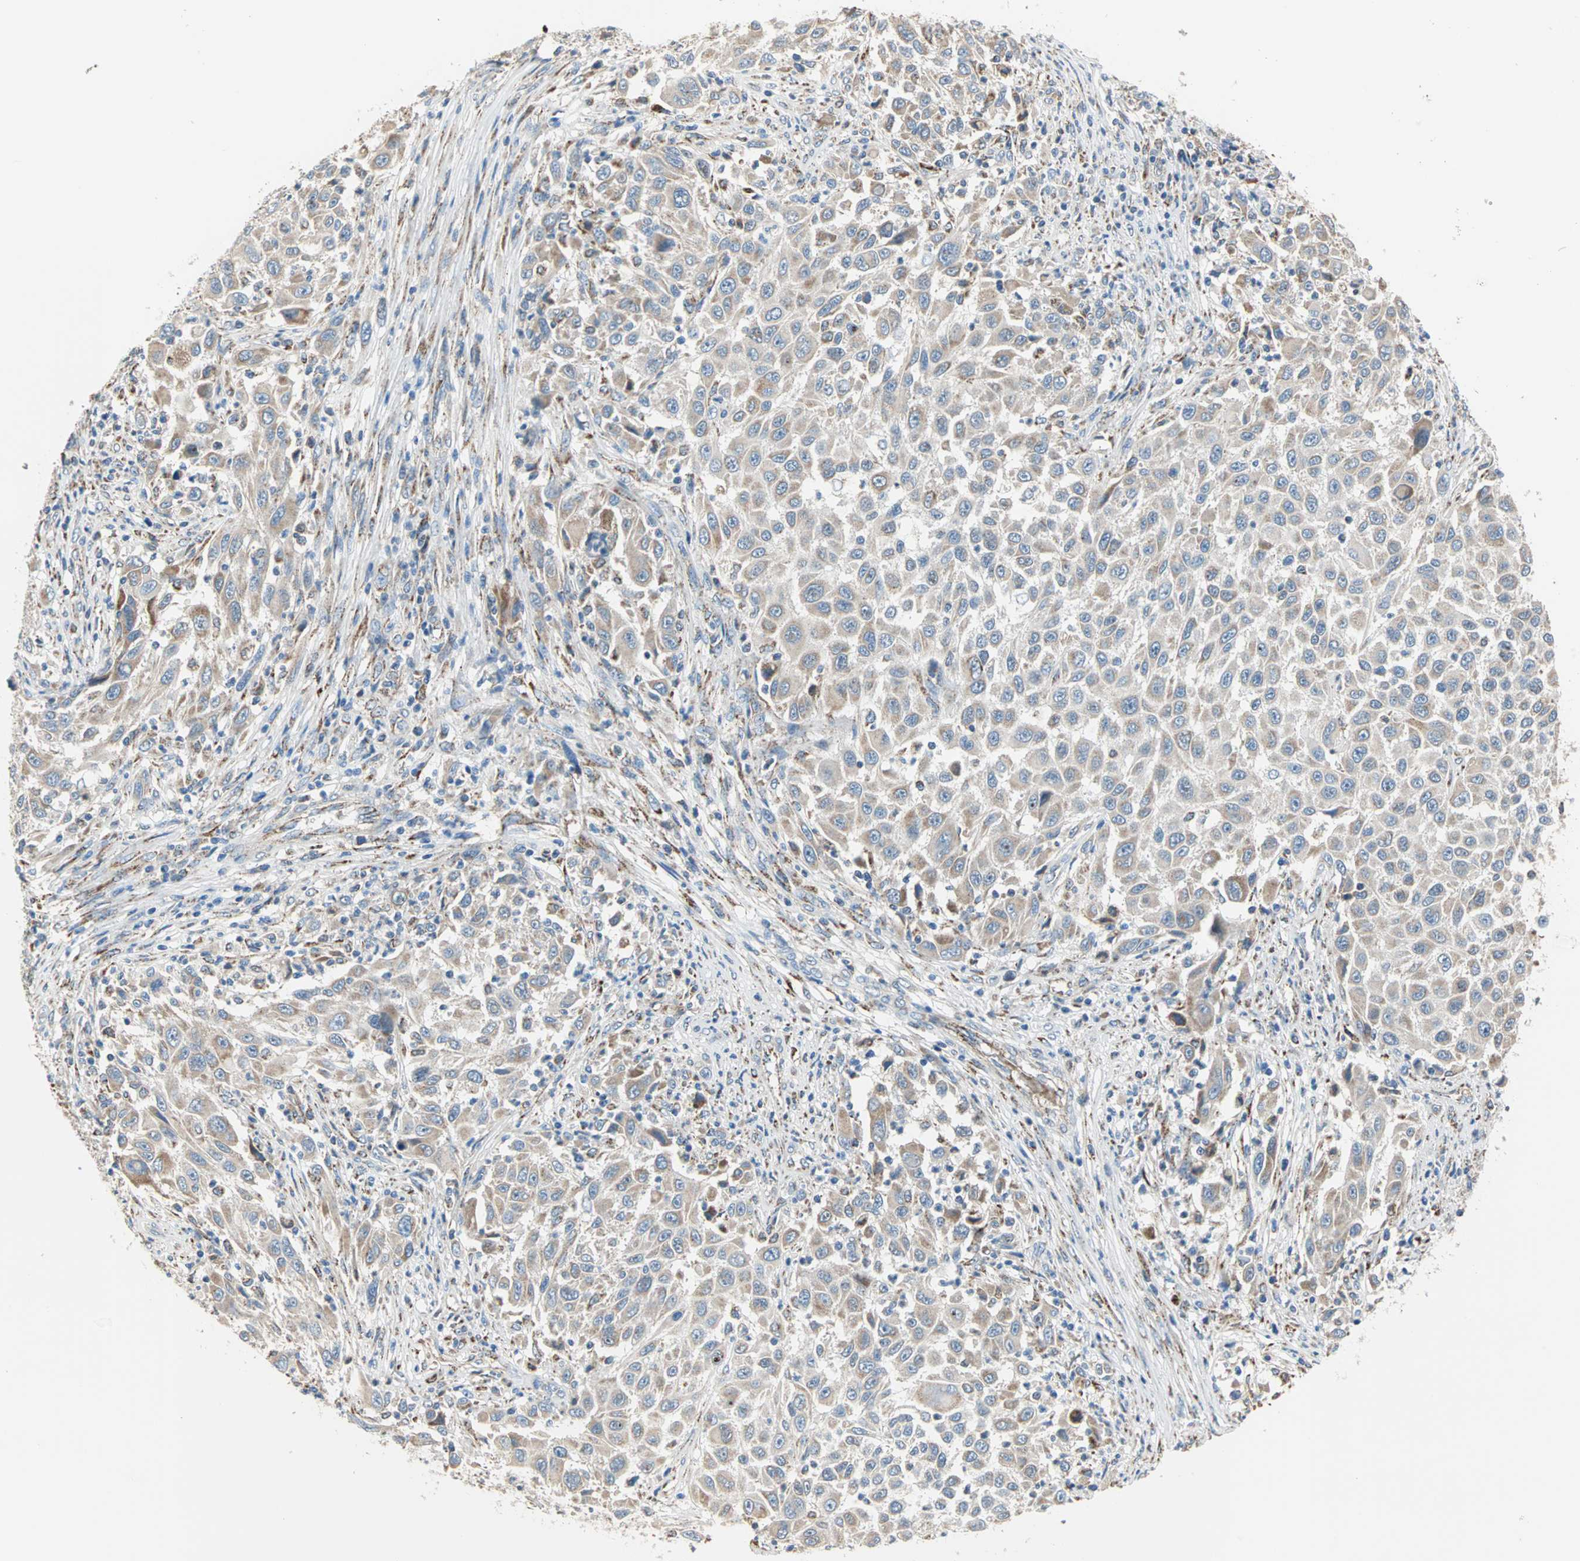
{"staining": {"intensity": "weak", "quantity": ">75%", "location": "cytoplasmic/membranous"}, "tissue": "melanoma", "cell_type": "Tumor cells", "image_type": "cancer", "snomed": [{"axis": "morphology", "description": "Malignant melanoma, Metastatic site"}, {"axis": "topography", "description": "Lymph node"}], "caption": "The immunohistochemical stain shows weak cytoplasmic/membranous expression in tumor cells of malignant melanoma (metastatic site) tissue. (IHC, brightfield microscopy, high magnification).", "gene": "TST", "patient": {"sex": "male", "age": 61}}